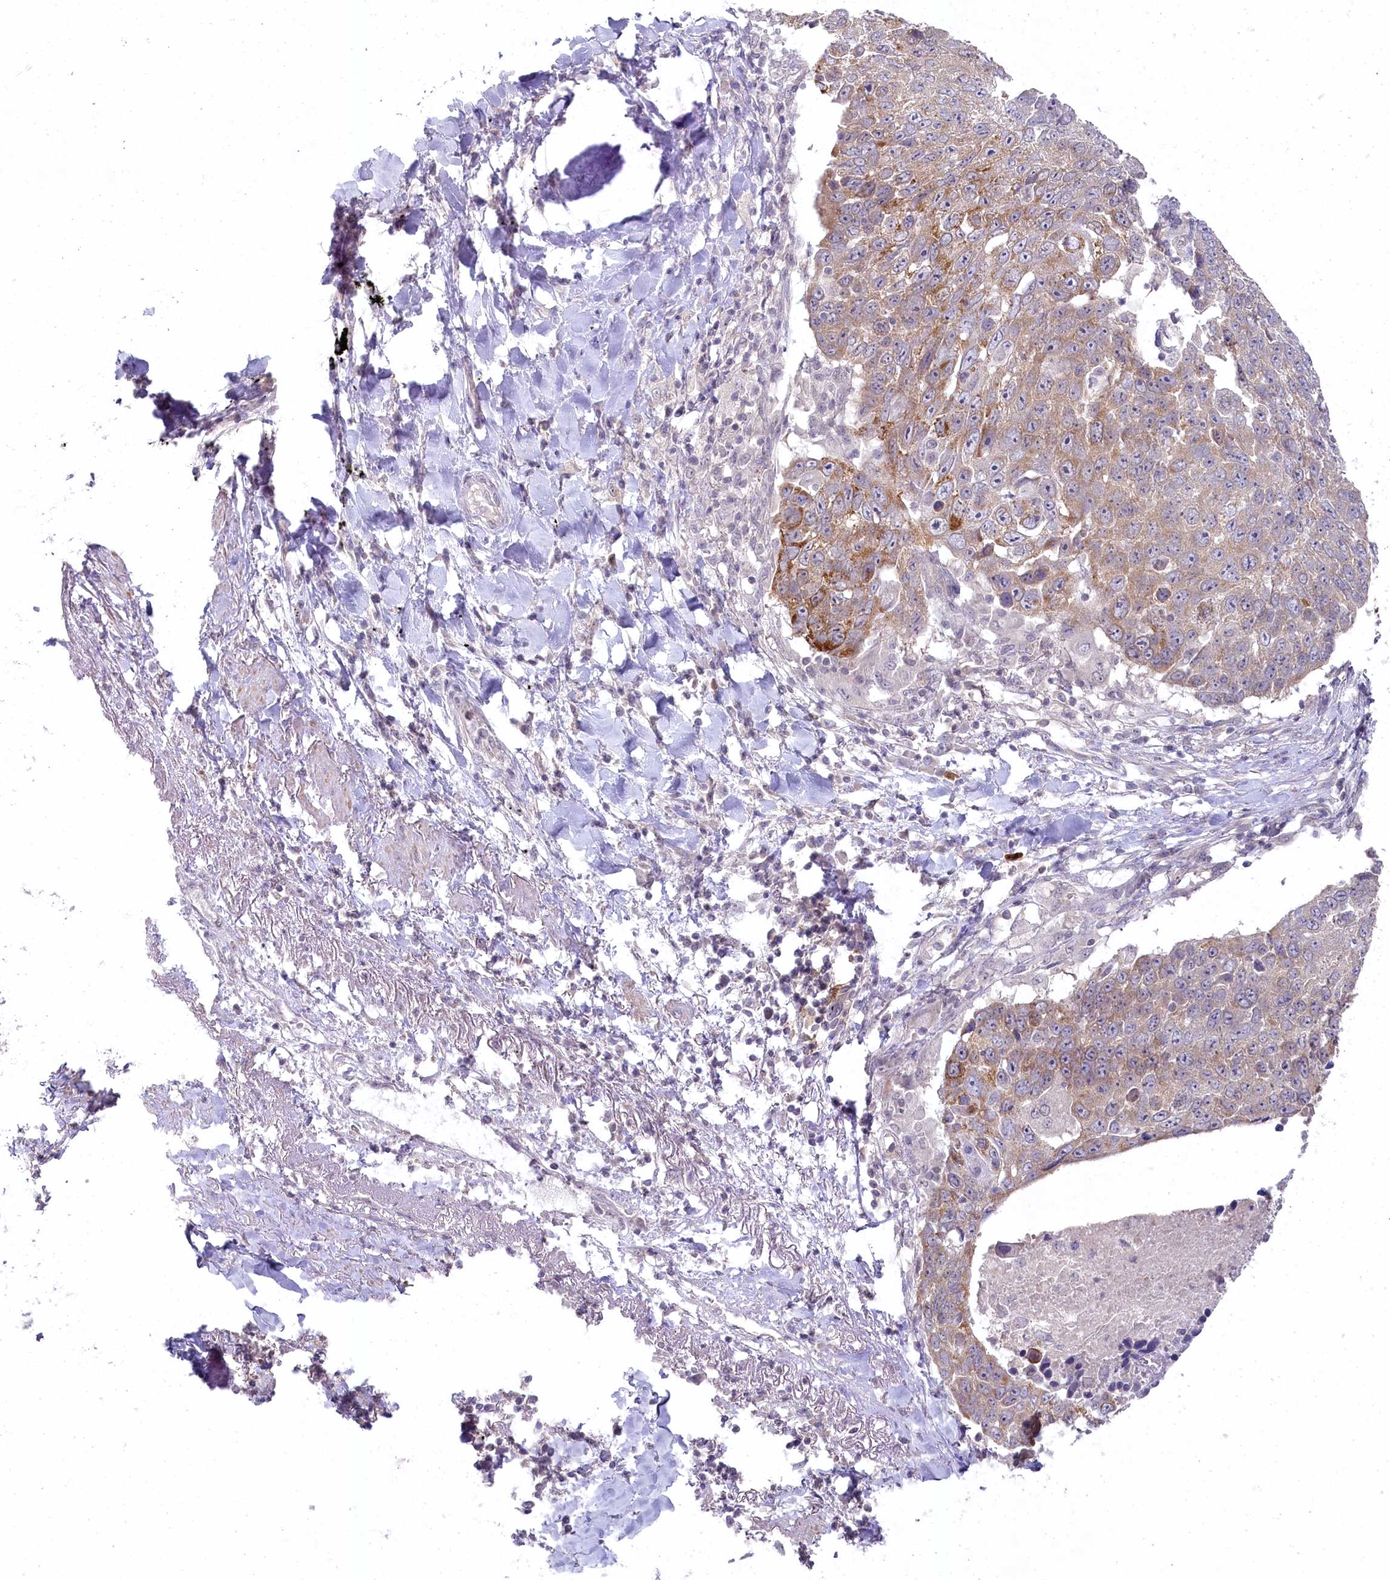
{"staining": {"intensity": "moderate", "quantity": "25%-75%", "location": "cytoplasmic/membranous"}, "tissue": "lung cancer", "cell_type": "Tumor cells", "image_type": "cancer", "snomed": [{"axis": "morphology", "description": "Squamous cell carcinoma, NOS"}, {"axis": "topography", "description": "Lung"}], "caption": "Protein staining by immunohistochemistry (IHC) reveals moderate cytoplasmic/membranous expression in approximately 25%-75% of tumor cells in lung cancer.", "gene": "AAMDC", "patient": {"sex": "male", "age": 66}}